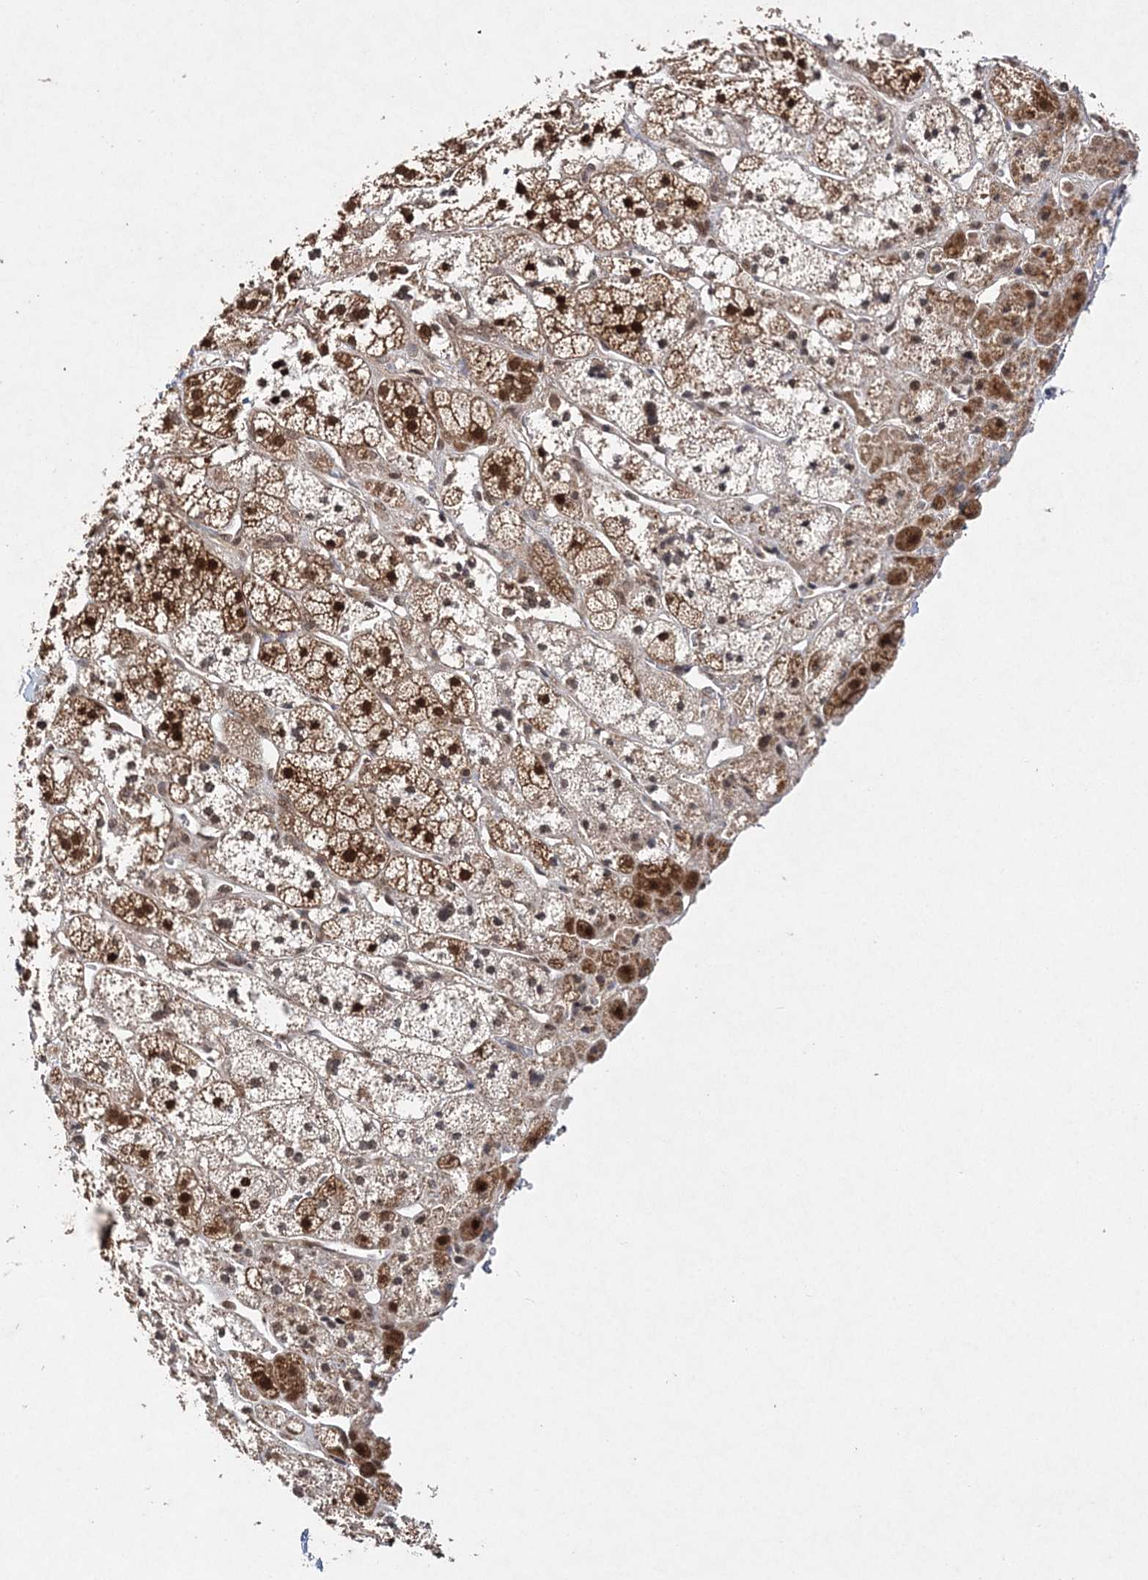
{"staining": {"intensity": "strong", "quantity": ">75%", "location": "cytoplasmic/membranous,nuclear"}, "tissue": "adrenal gland", "cell_type": "Glandular cells", "image_type": "normal", "snomed": [{"axis": "morphology", "description": "Normal tissue, NOS"}, {"axis": "topography", "description": "Adrenal gland"}], "caption": "Immunohistochemistry of benign adrenal gland demonstrates high levels of strong cytoplasmic/membranous,nuclear positivity in about >75% of glandular cells.", "gene": "NIF3L1", "patient": {"sex": "male", "age": 56}}